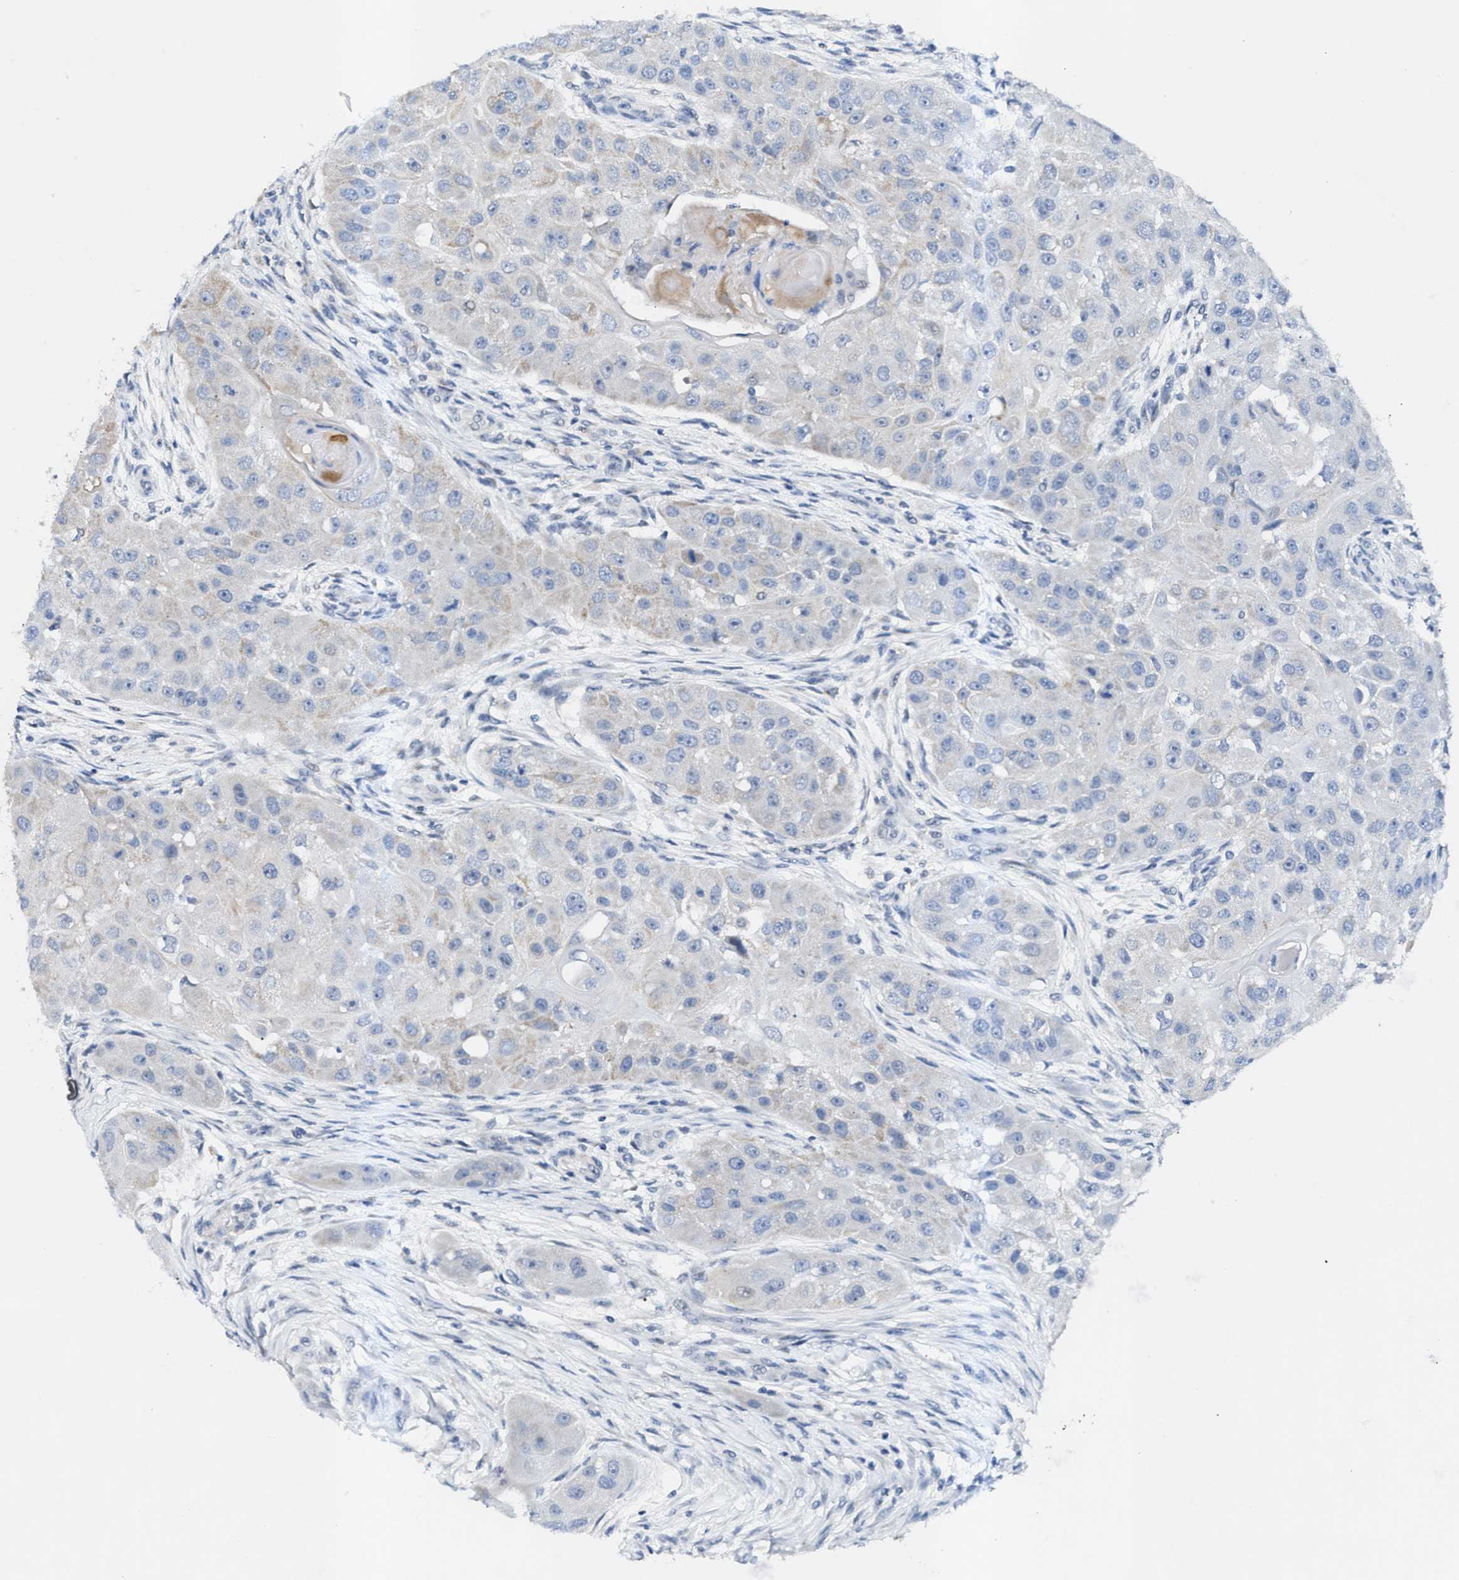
{"staining": {"intensity": "negative", "quantity": "none", "location": "none"}, "tissue": "head and neck cancer", "cell_type": "Tumor cells", "image_type": "cancer", "snomed": [{"axis": "morphology", "description": "Normal tissue, NOS"}, {"axis": "morphology", "description": "Squamous cell carcinoma, NOS"}, {"axis": "topography", "description": "Skeletal muscle"}, {"axis": "topography", "description": "Head-Neck"}], "caption": "Photomicrograph shows no protein staining in tumor cells of head and neck squamous cell carcinoma tissue. (Stains: DAB (3,3'-diaminobenzidine) immunohistochemistry with hematoxylin counter stain, Microscopy: brightfield microscopy at high magnification).", "gene": "JAG1", "patient": {"sex": "male", "age": 51}}